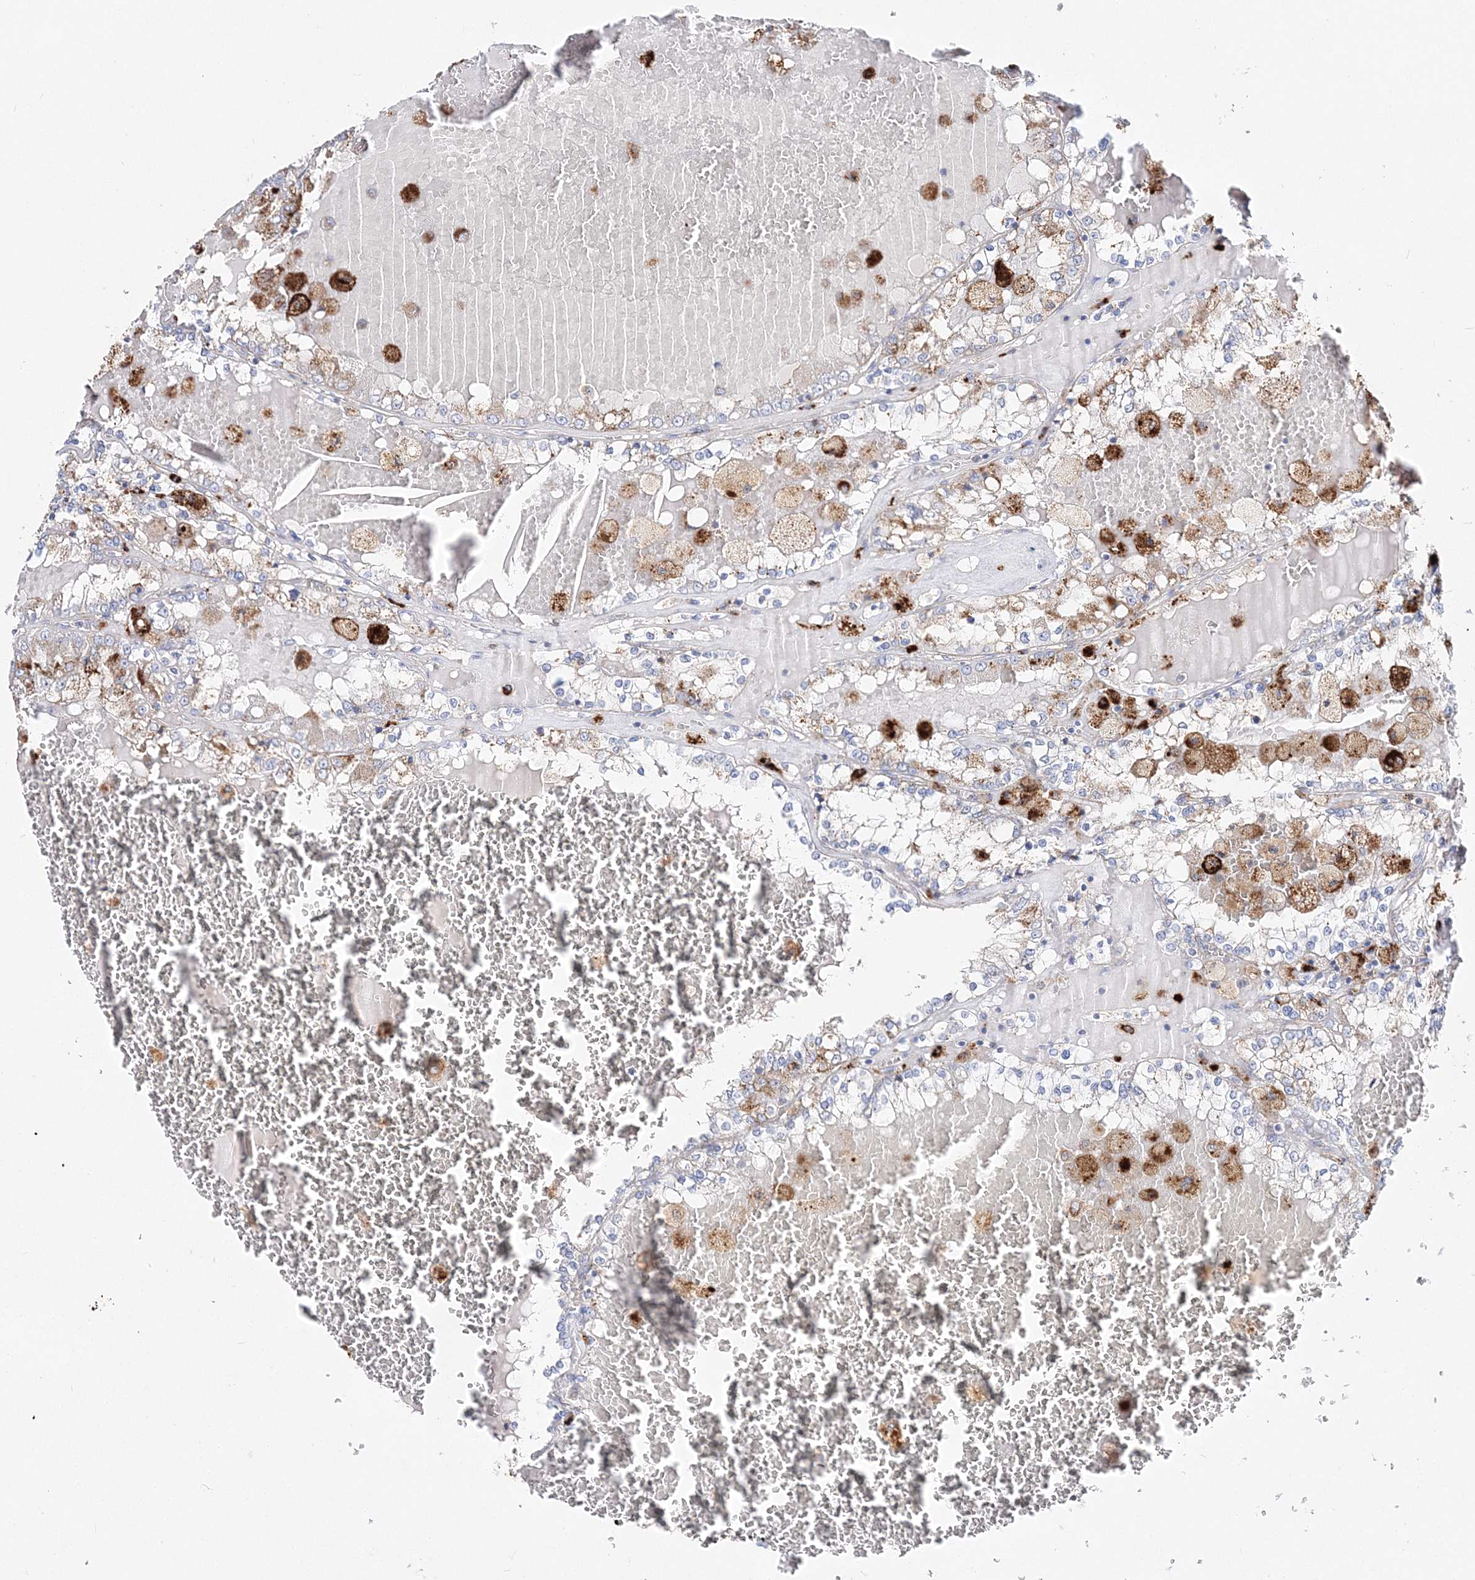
{"staining": {"intensity": "moderate", "quantity": "<25%", "location": "cytoplasmic/membranous"}, "tissue": "renal cancer", "cell_type": "Tumor cells", "image_type": "cancer", "snomed": [{"axis": "morphology", "description": "Adenocarcinoma, NOS"}, {"axis": "topography", "description": "Kidney"}], "caption": "Immunohistochemistry staining of renal cancer, which reveals low levels of moderate cytoplasmic/membranous staining in about <25% of tumor cells indicating moderate cytoplasmic/membranous protein positivity. The staining was performed using DAB (3,3'-diaminobenzidine) (brown) for protein detection and nuclei were counterstained in hematoxylin (blue).", "gene": "C3orf38", "patient": {"sex": "female", "age": 56}}